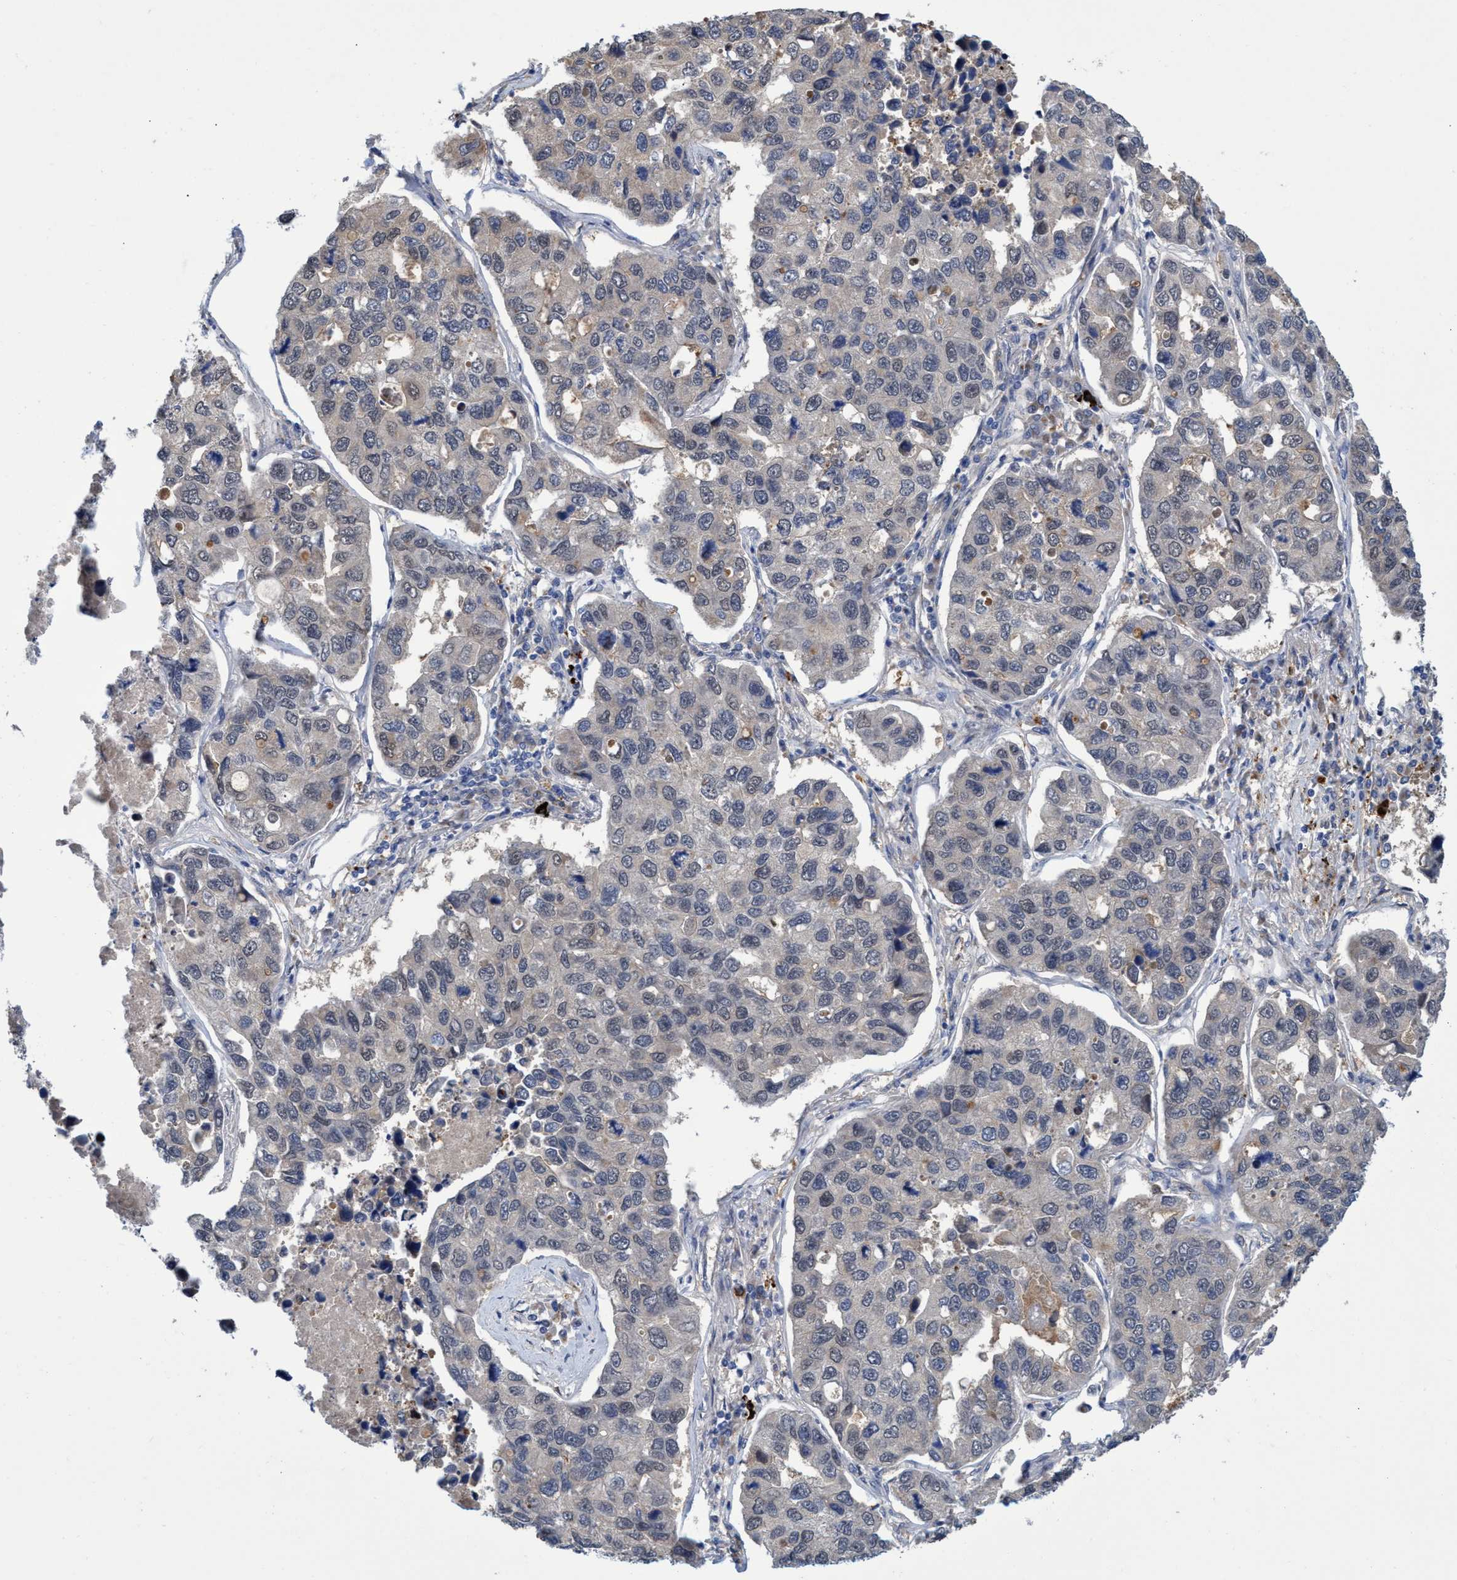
{"staining": {"intensity": "negative", "quantity": "none", "location": "none"}, "tissue": "lung cancer", "cell_type": "Tumor cells", "image_type": "cancer", "snomed": [{"axis": "morphology", "description": "Adenocarcinoma, NOS"}, {"axis": "topography", "description": "Lung"}], "caption": "Lung adenocarcinoma was stained to show a protein in brown. There is no significant expression in tumor cells.", "gene": "SVEP1", "patient": {"sex": "male", "age": 64}}